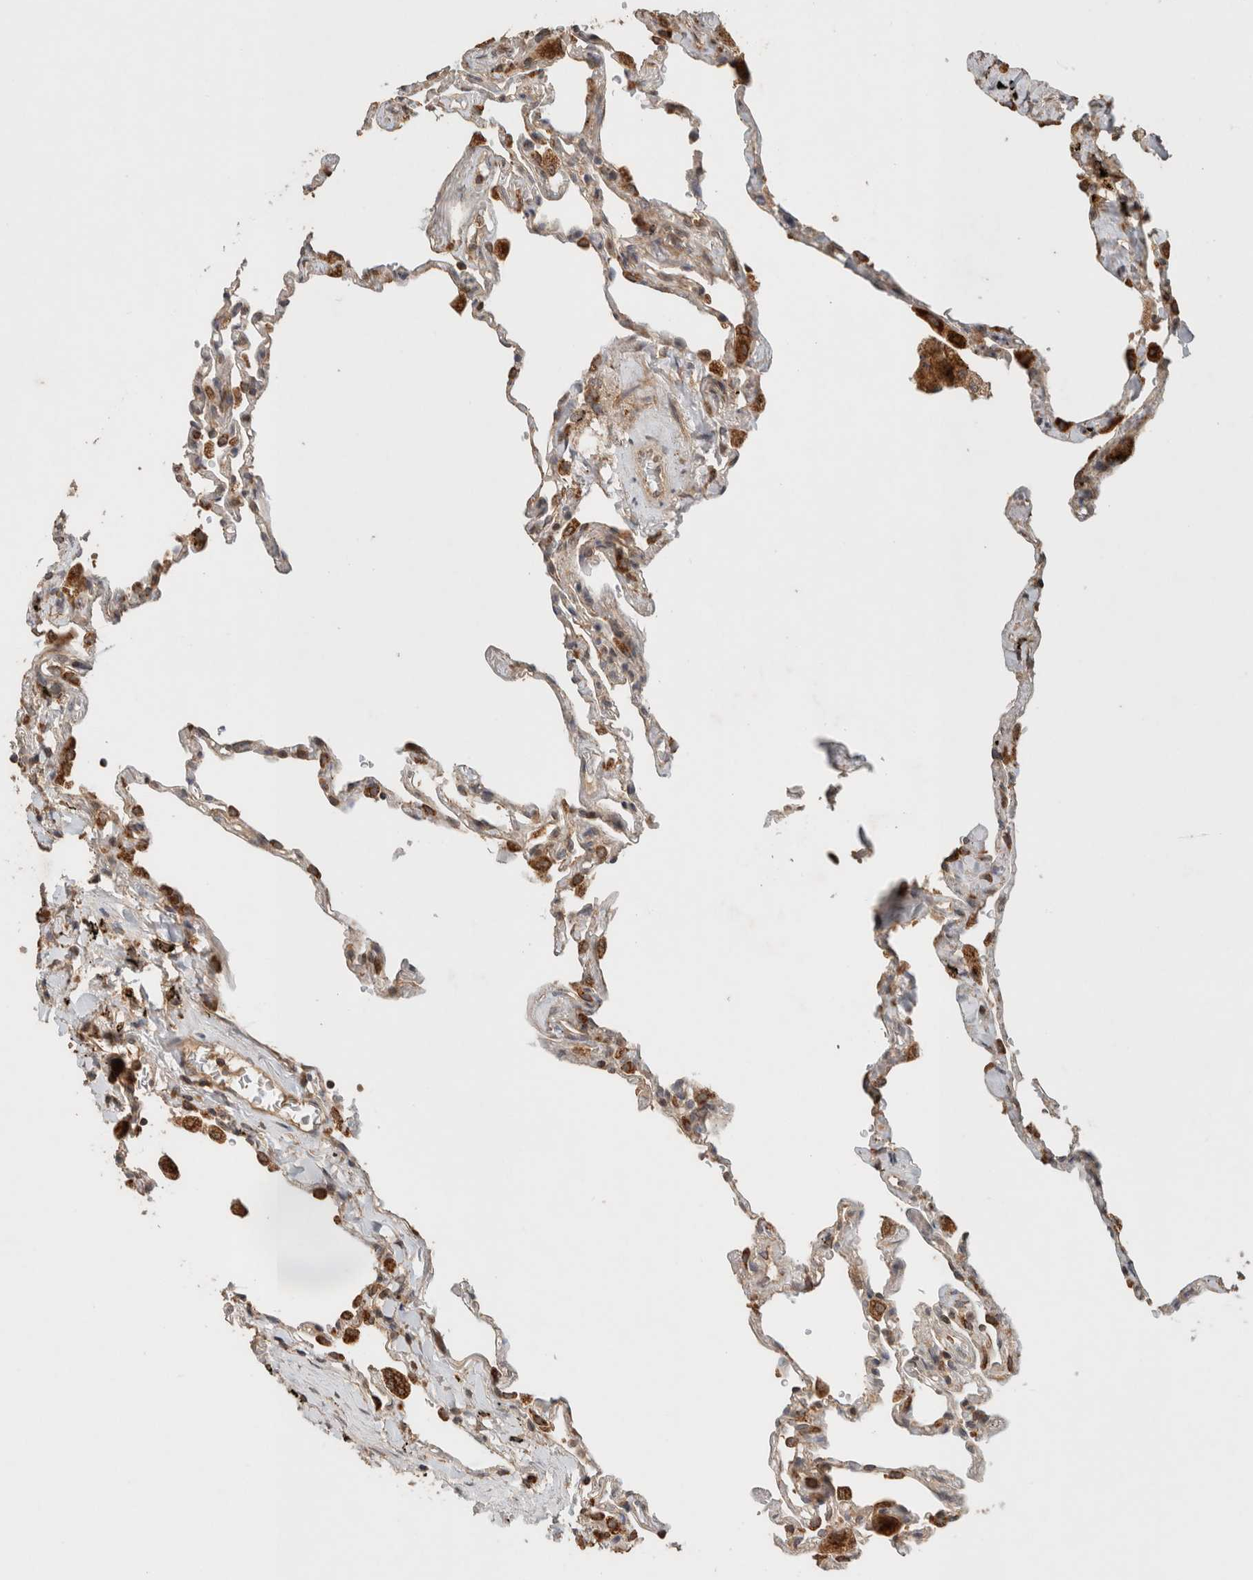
{"staining": {"intensity": "moderate", "quantity": "<25%", "location": "cytoplasmic/membranous"}, "tissue": "lung", "cell_type": "Alveolar cells", "image_type": "normal", "snomed": [{"axis": "morphology", "description": "Normal tissue, NOS"}, {"axis": "topography", "description": "Lung"}], "caption": "Lung stained for a protein (brown) displays moderate cytoplasmic/membranous positive expression in about <25% of alveolar cells.", "gene": "EIF2B3", "patient": {"sex": "male", "age": 59}}